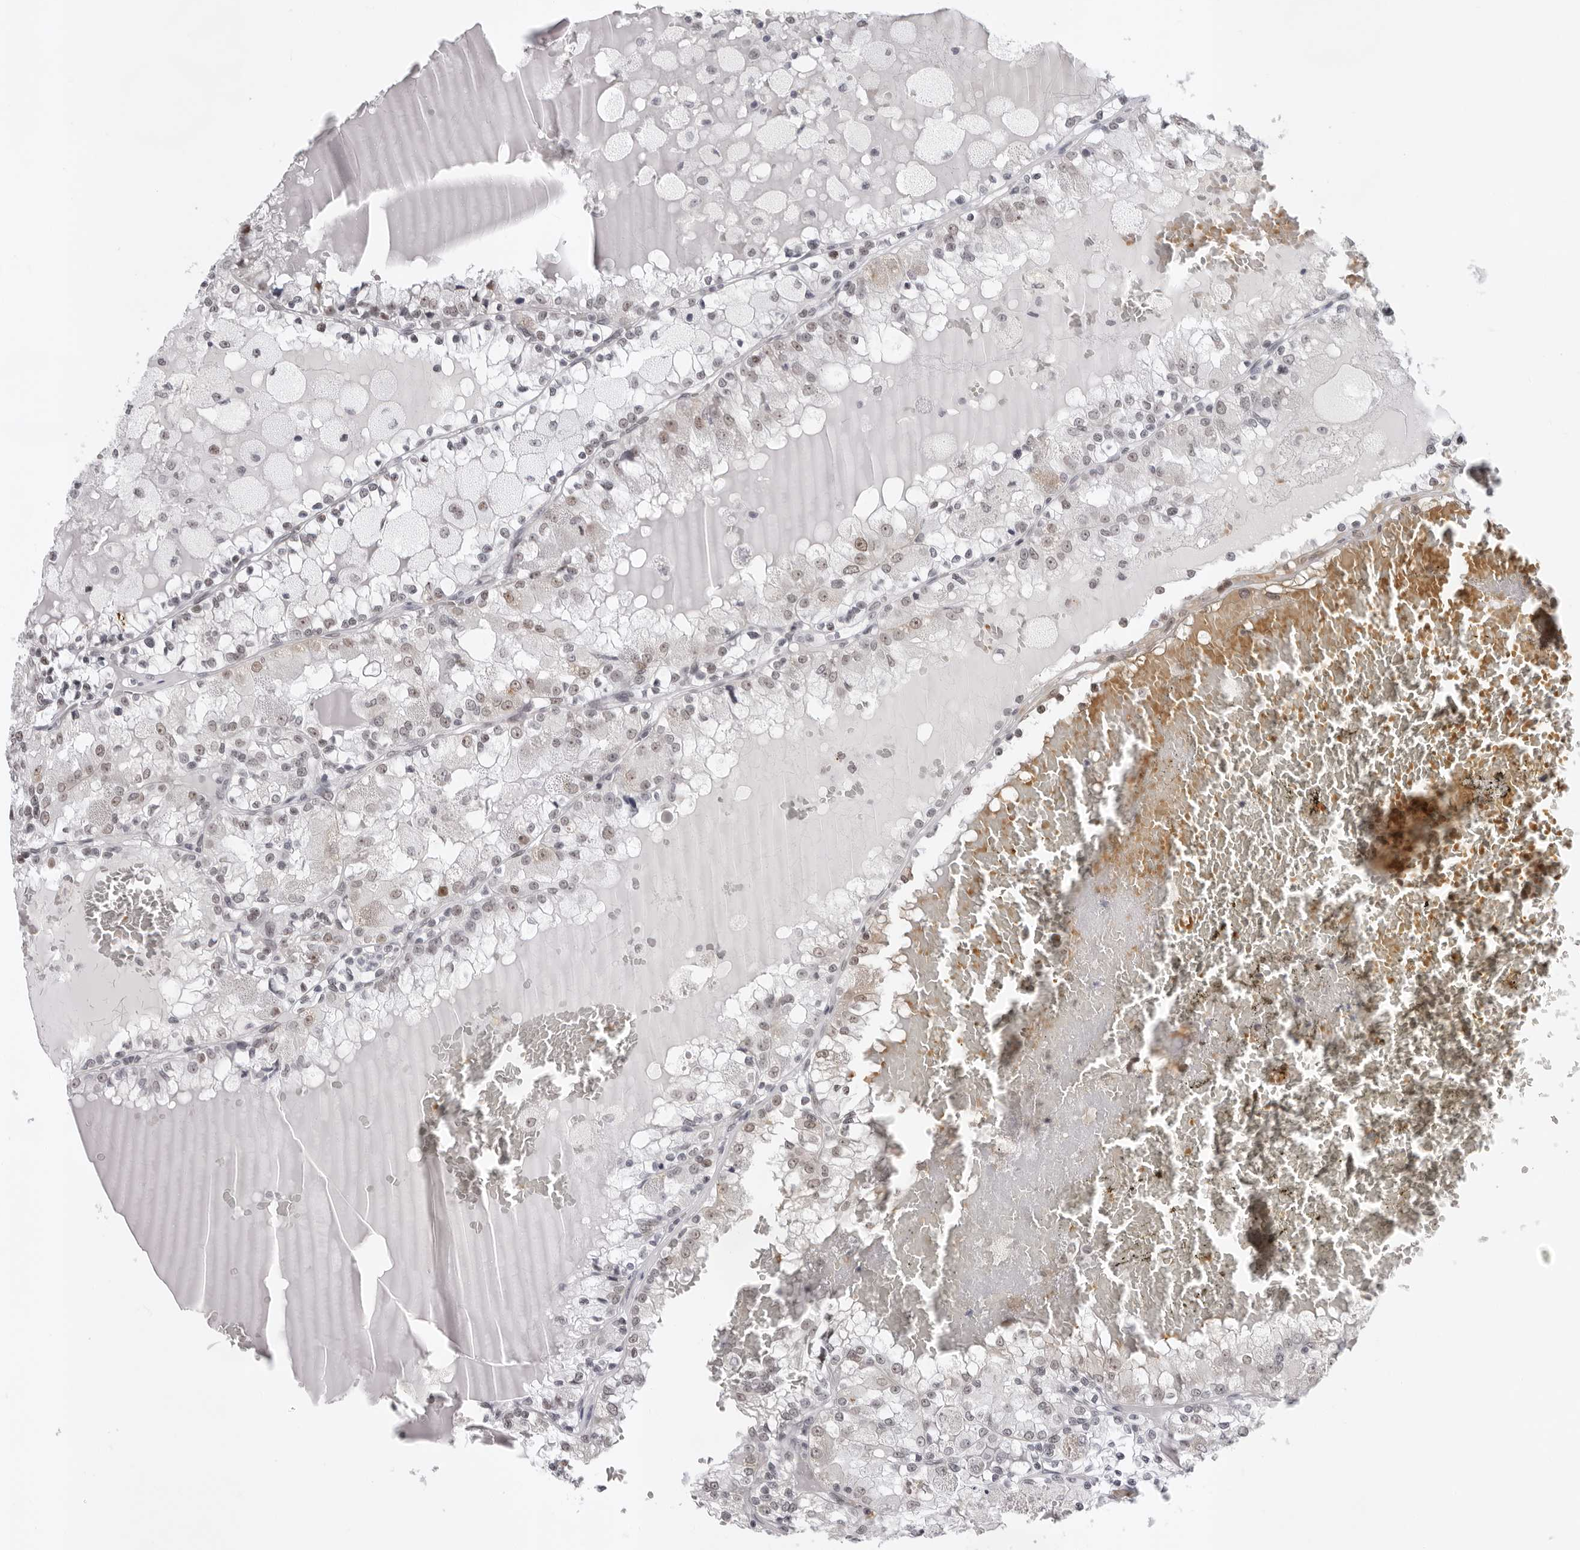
{"staining": {"intensity": "weak", "quantity": "25%-75%", "location": "nuclear"}, "tissue": "renal cancer", "cell_type": "Tumor cells", "image_type": "cancer", "snomed": [{"axis": "morphology", "description": "Adenocarcinoma, NOS"}, {"axis": "topography", "description": "Kidney"}], "caption": "This image exhibits IHC staining of adenocarcinoma (renal), with low weak nuclear staining in about 25%-75% of tumor cells.", "gene": "USP1", "patient": {"sex": "female", "age": 56}}